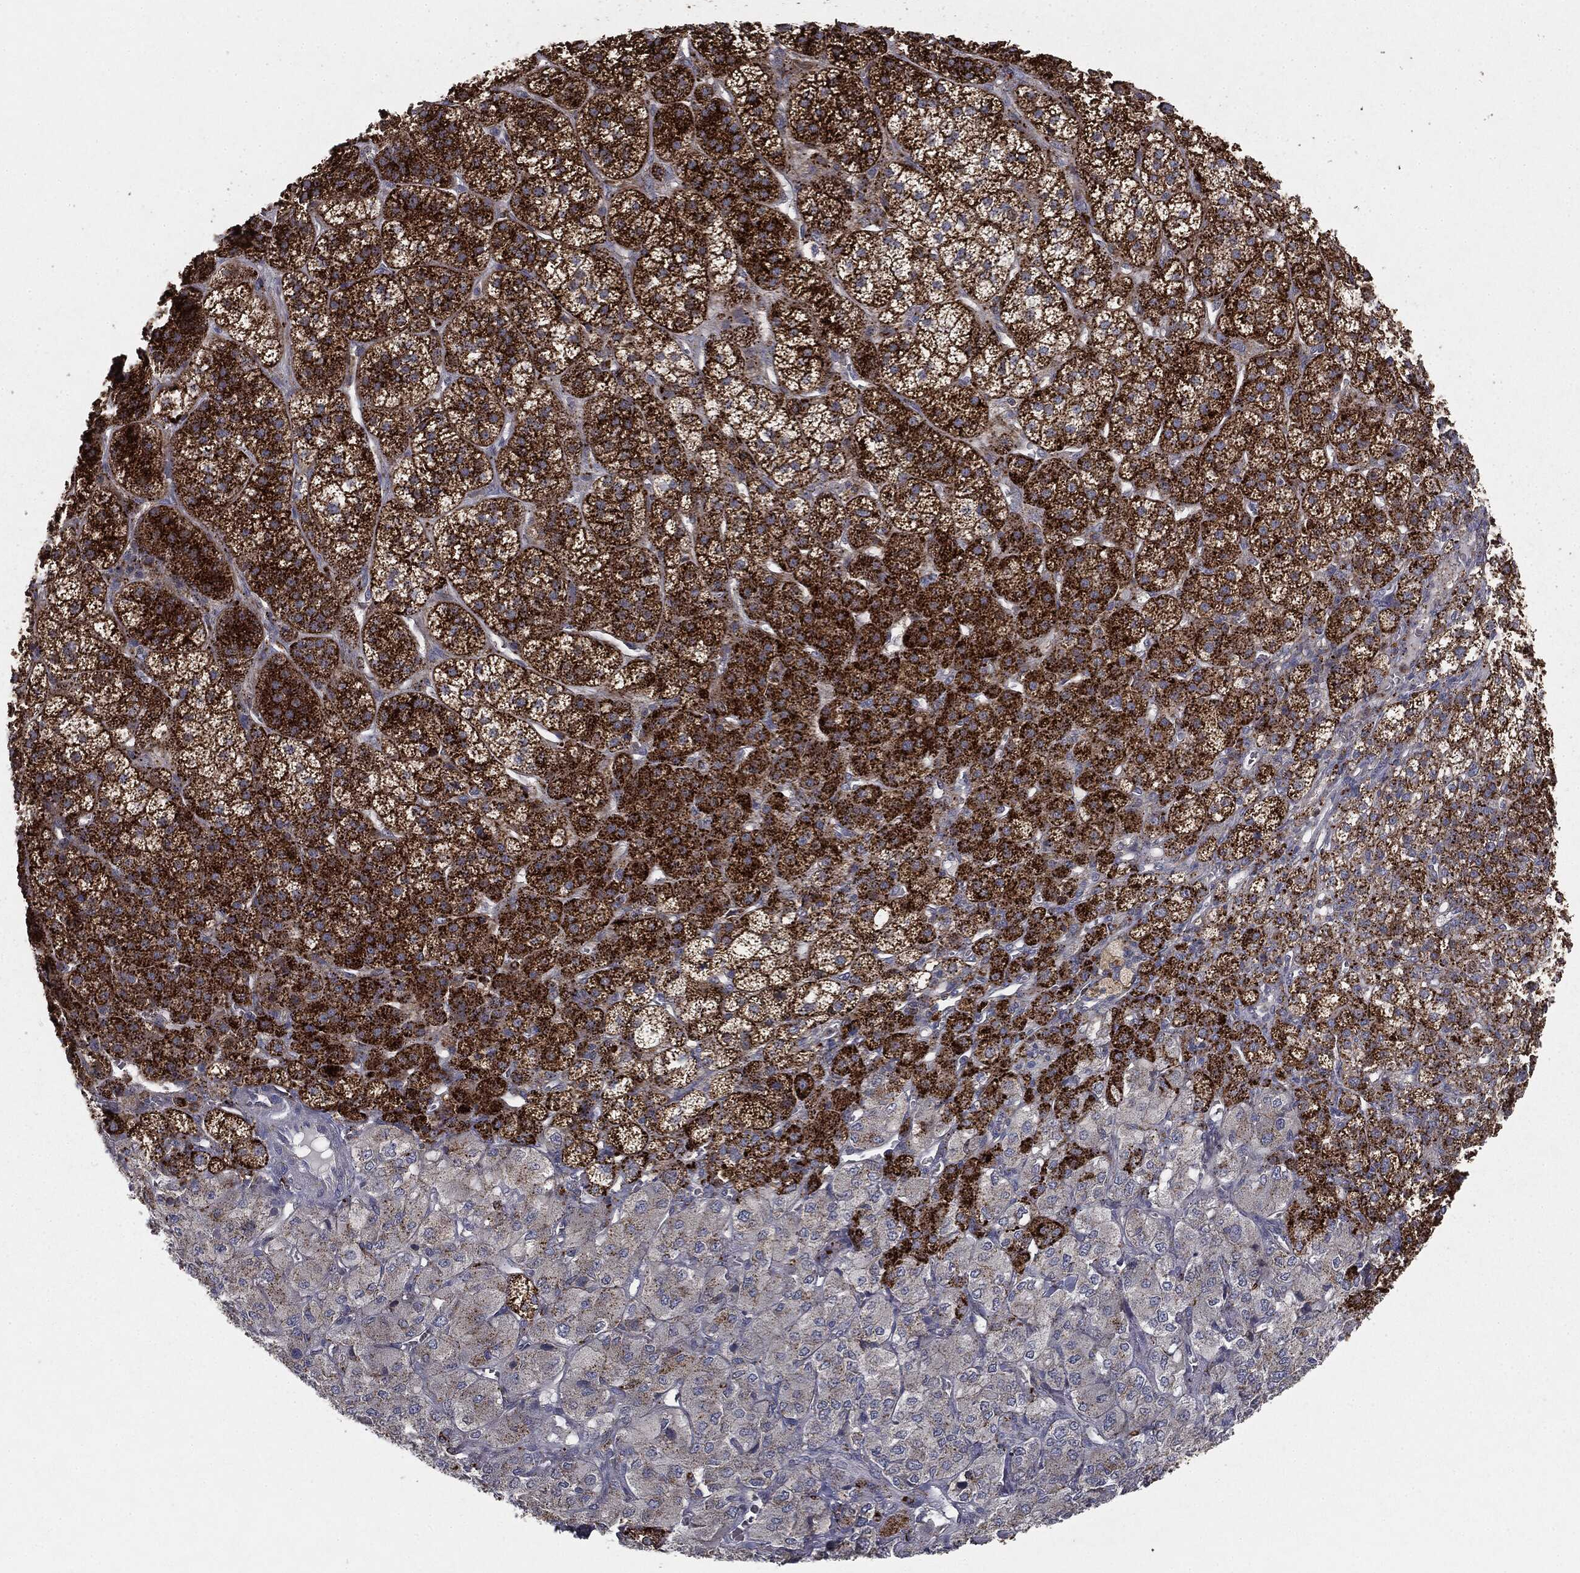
{"staining": {"intensity": "strong", "quantity": ">75%", "location": "cytoplasmic/membranous"}, "tissue": "adrenal gland", "cell_type": "Glandular cells", "image_type": "normal", "snomed": [{"axis": "morphology", "description": "Normal tissue, NOS"}, {"axis": "topography", "description": "Adrenal gland"}], "caption": "This photomicrograph shows benign adrenal gland stained with immunohistochemistry to label a protein in brown. The cytoplasmic/membranous of glandular cells show strong positivity for the protein. Nuclei are counter-stained blue.", "gene": "CTSA", "patient": {"sex": "female", "age": 60}}